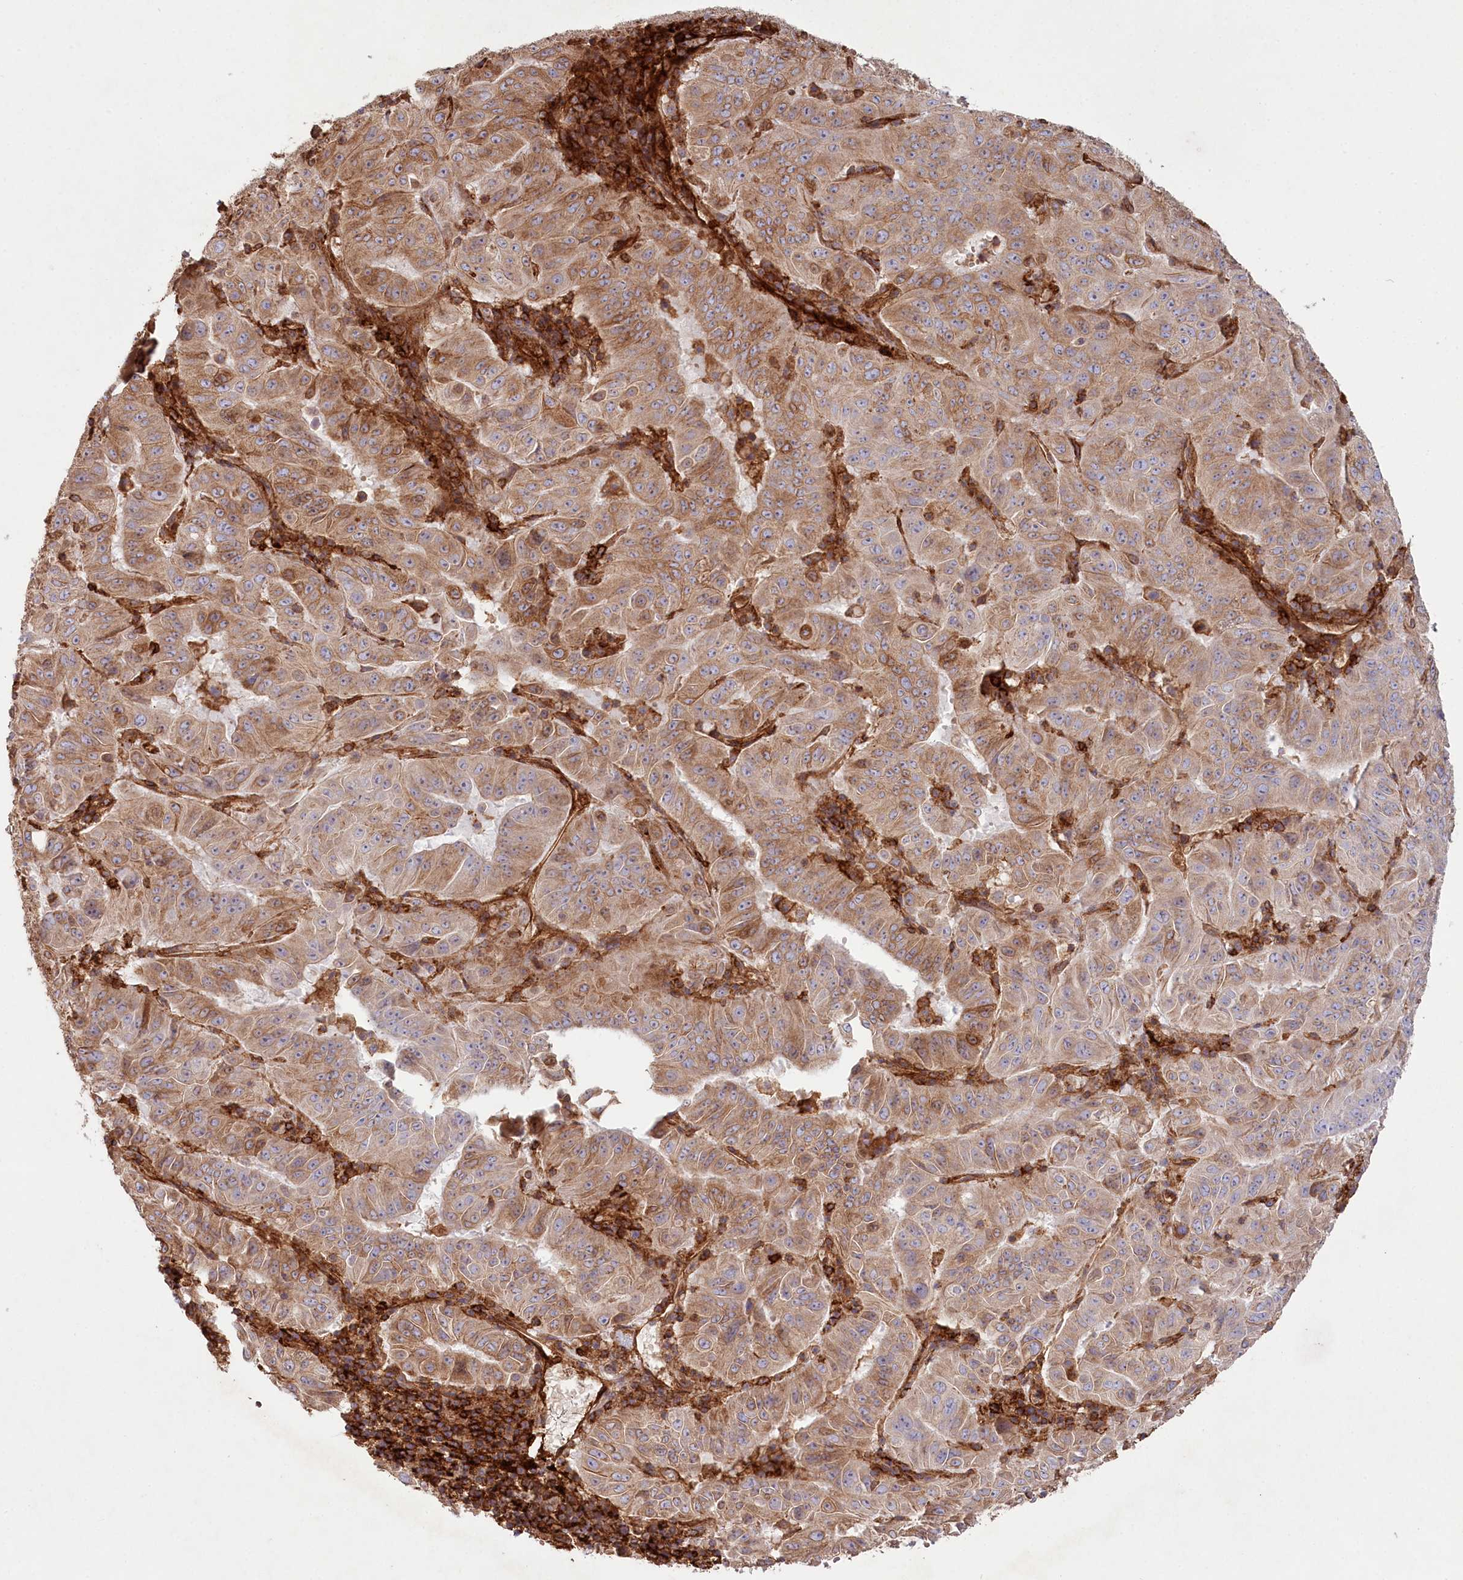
{"staining": {"intensity": "moderate", "quantity": ">75%", "location": "cytoplasmic/membranous"}, "tissue": "pancreatic cancer", "cell_type": "Tumor cells", "image_type": "cancer", "snomed": [{"axis": "morphology", "description": "Adenocarcinoma, NOS"}, {"axis": "topography", "description": "Pancreas"}], "caption": "A brown stain labels moderate cytoplasmic/membranous staining of a protein in pancreatic adenocarcinoma tumor cells. Immunohistochemistry (ihc) stains the protein of interest in brown and the nuclei are stained blue.", "gene": "RBP5", "patient": {"sex": "male", "age": 63}}